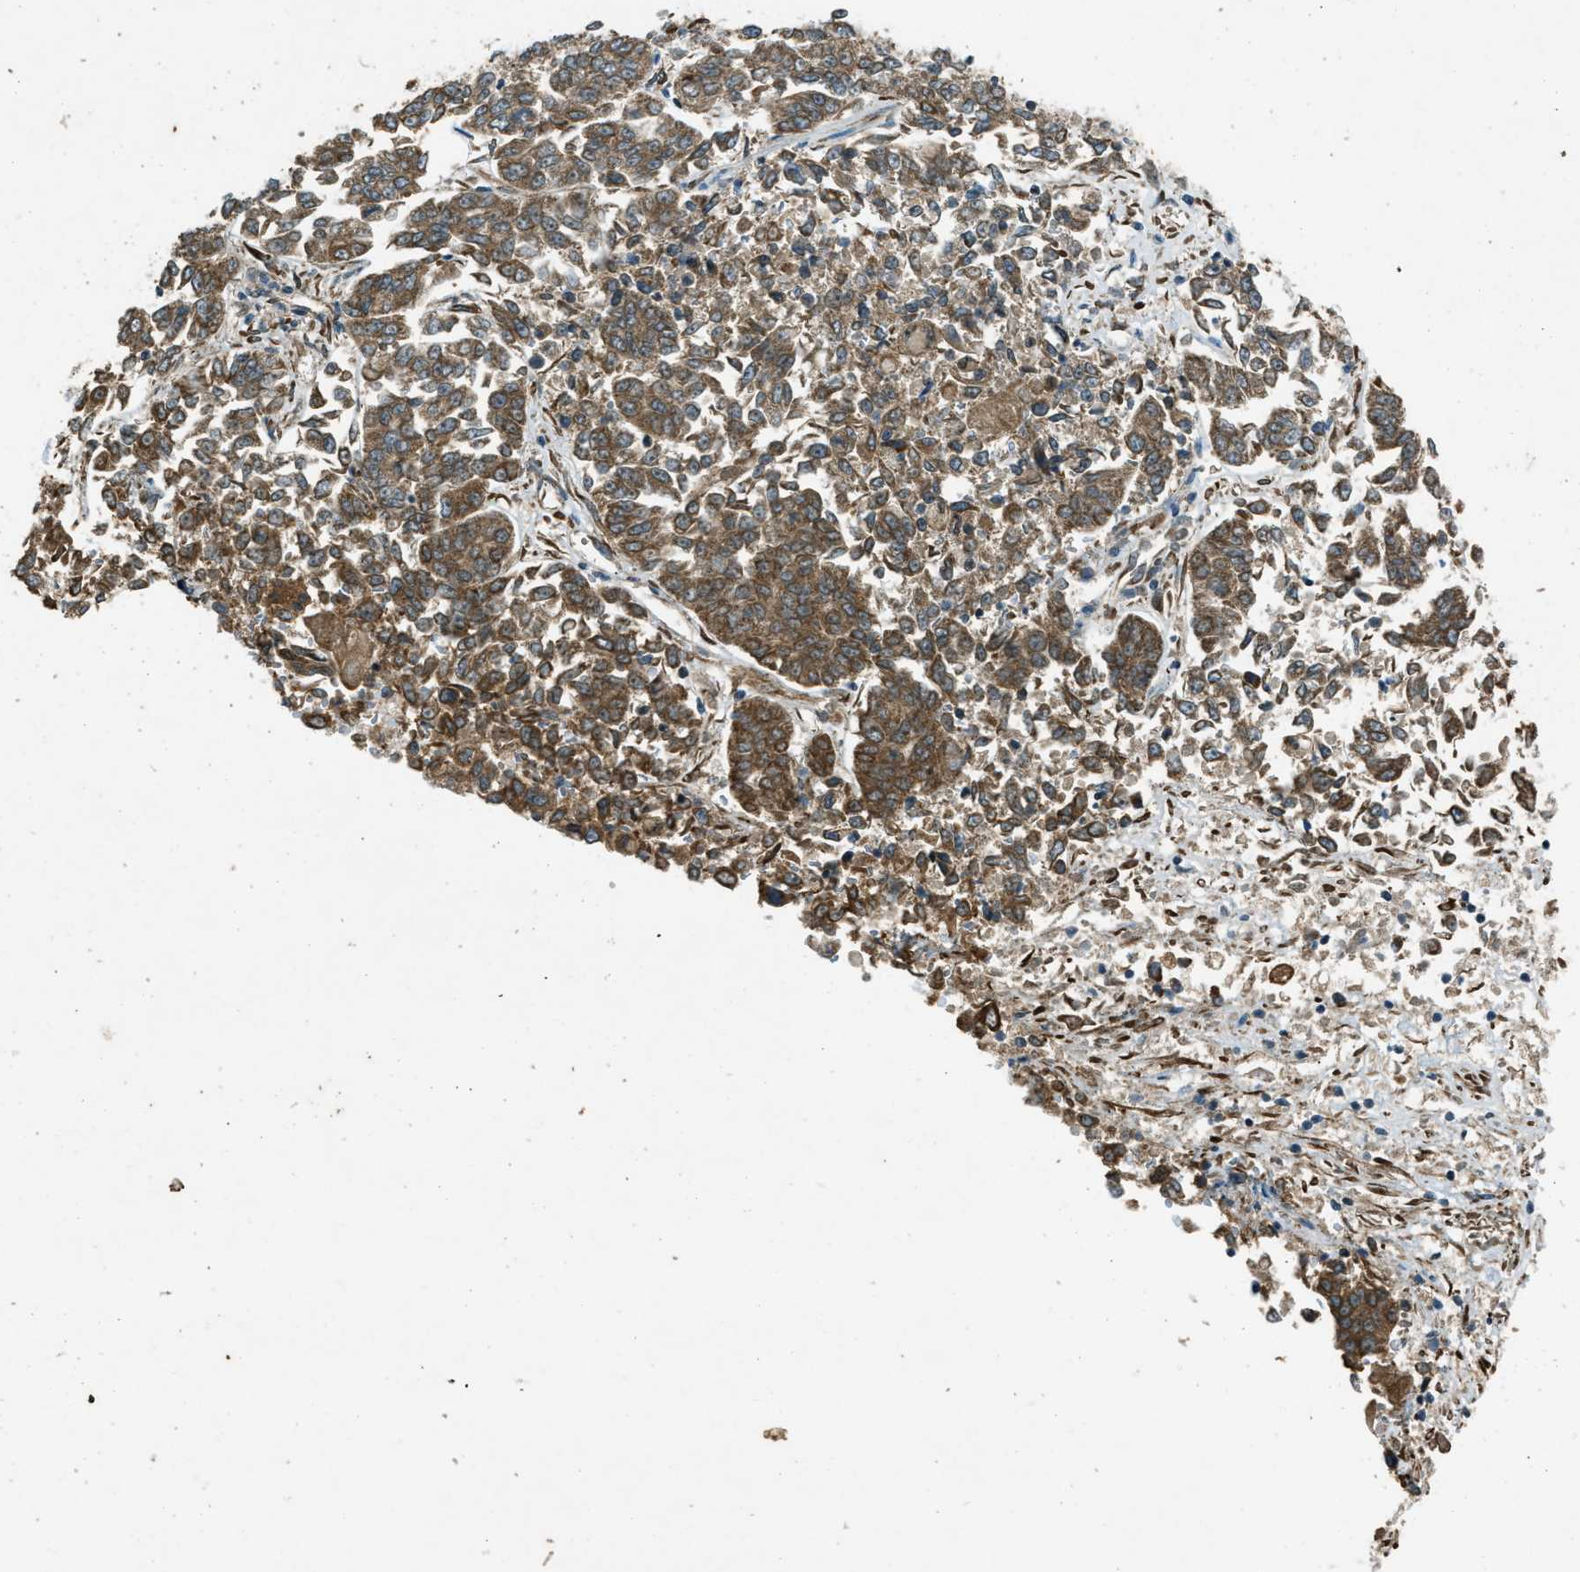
{"staining": {"intensity": "moderate", "quantity": ">75%", "location": "cytoplasmic/membranous"}, "tissue": "lung cancer", "cell_type": "Tumor cells", "image_type": "cancer", "snomed": [{"axis": "morphology", "description": "Adenocarcinoma, NOS"}, {"axis": "topography", "description": "Lung"}], "caption": "This photomicrograph shows lung cancer (adenocarcinoma) stained with immunohistochemistry to label a protein in brown. The cytoplasmic/membranous of tumor cells show moderate positivity for the protein. Nuclei are counter-stained blue.", "gene": "EIF2AK3", "patient": {"sex": "male", "age": 84}}